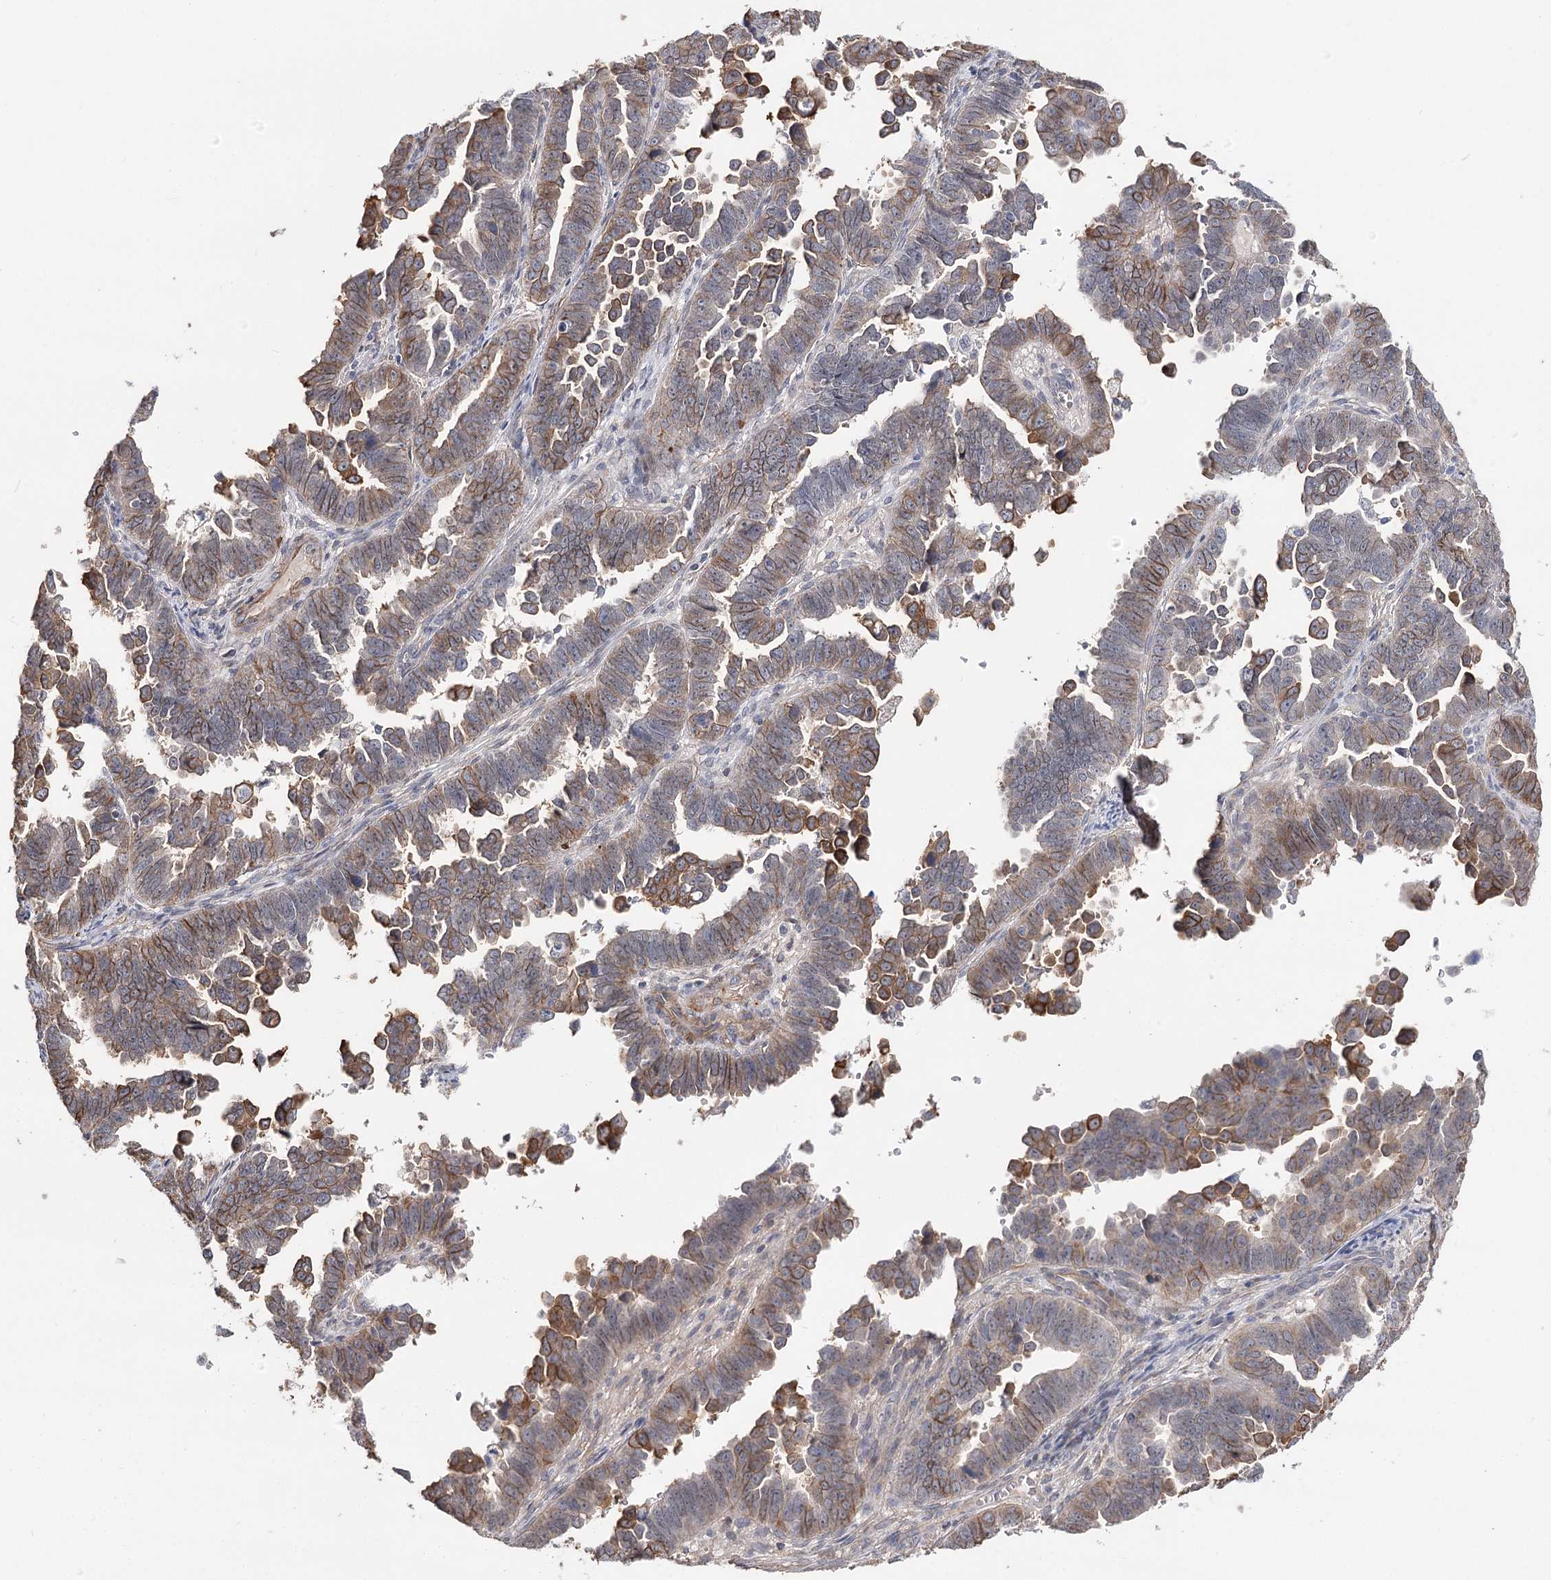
{"staining": {"intensity": "moderate", "quantity": "25%-75%", "location": "cytoplasmic/membranous"}, "tissue": "endometrial cancer", "cell_type": "Tumor cells", "image_type": "cancer", "snomed": [{"axis": "morphology", "description": "Adenocarcinoma, NOS"}, {"axis": "topography", "description": "Endometrium"}], "caption": "DAB immunohistochemical staining of endometrial adenocarcinoma shows moderate cytoplasmic/membranous protein positivity in approximately 25%-75% of tumor cells. (IHC, brightfield microscopy, high magnification).", "gene": "TMEM218", "patient": {"sex": "female", "age": 75}}